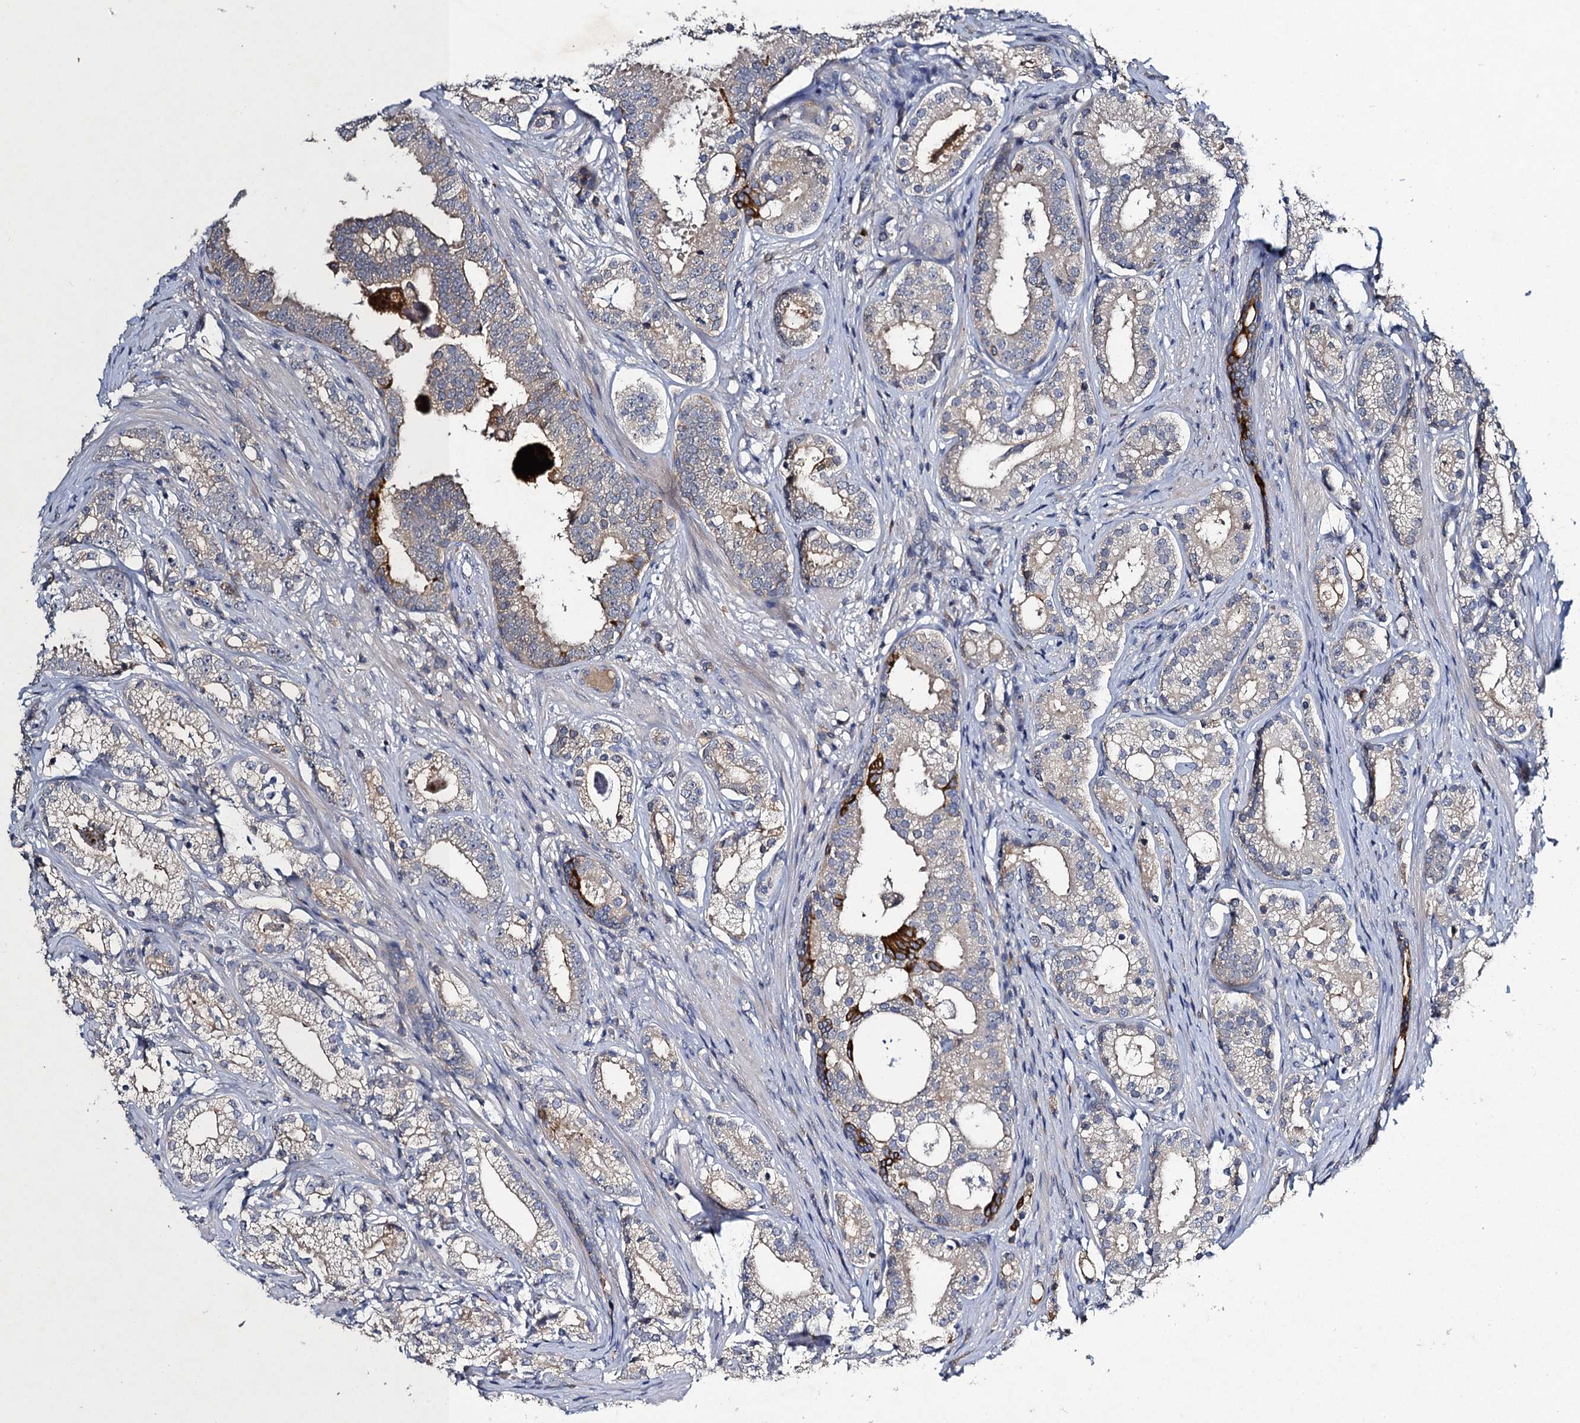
{"staining": {"intensity": "negative", "quantity": "none", "location": "none"}, "tissue": "prostate cancer", "cell_type": "Tumor cells", "image_type": "cancer", "snomed": [{"axis": "morphology", "description": "Adenocarcinoma, High grade"}, {"axis": "topography", "description": "Prostate"}], "caption": "Immunohistochemical staining of prostate adenocarcinoma (high-grade) demonstrates no significant staining in tumor cells.", "gene": "SLC11A2", "patient": {"sex": "male", "age": 69}}